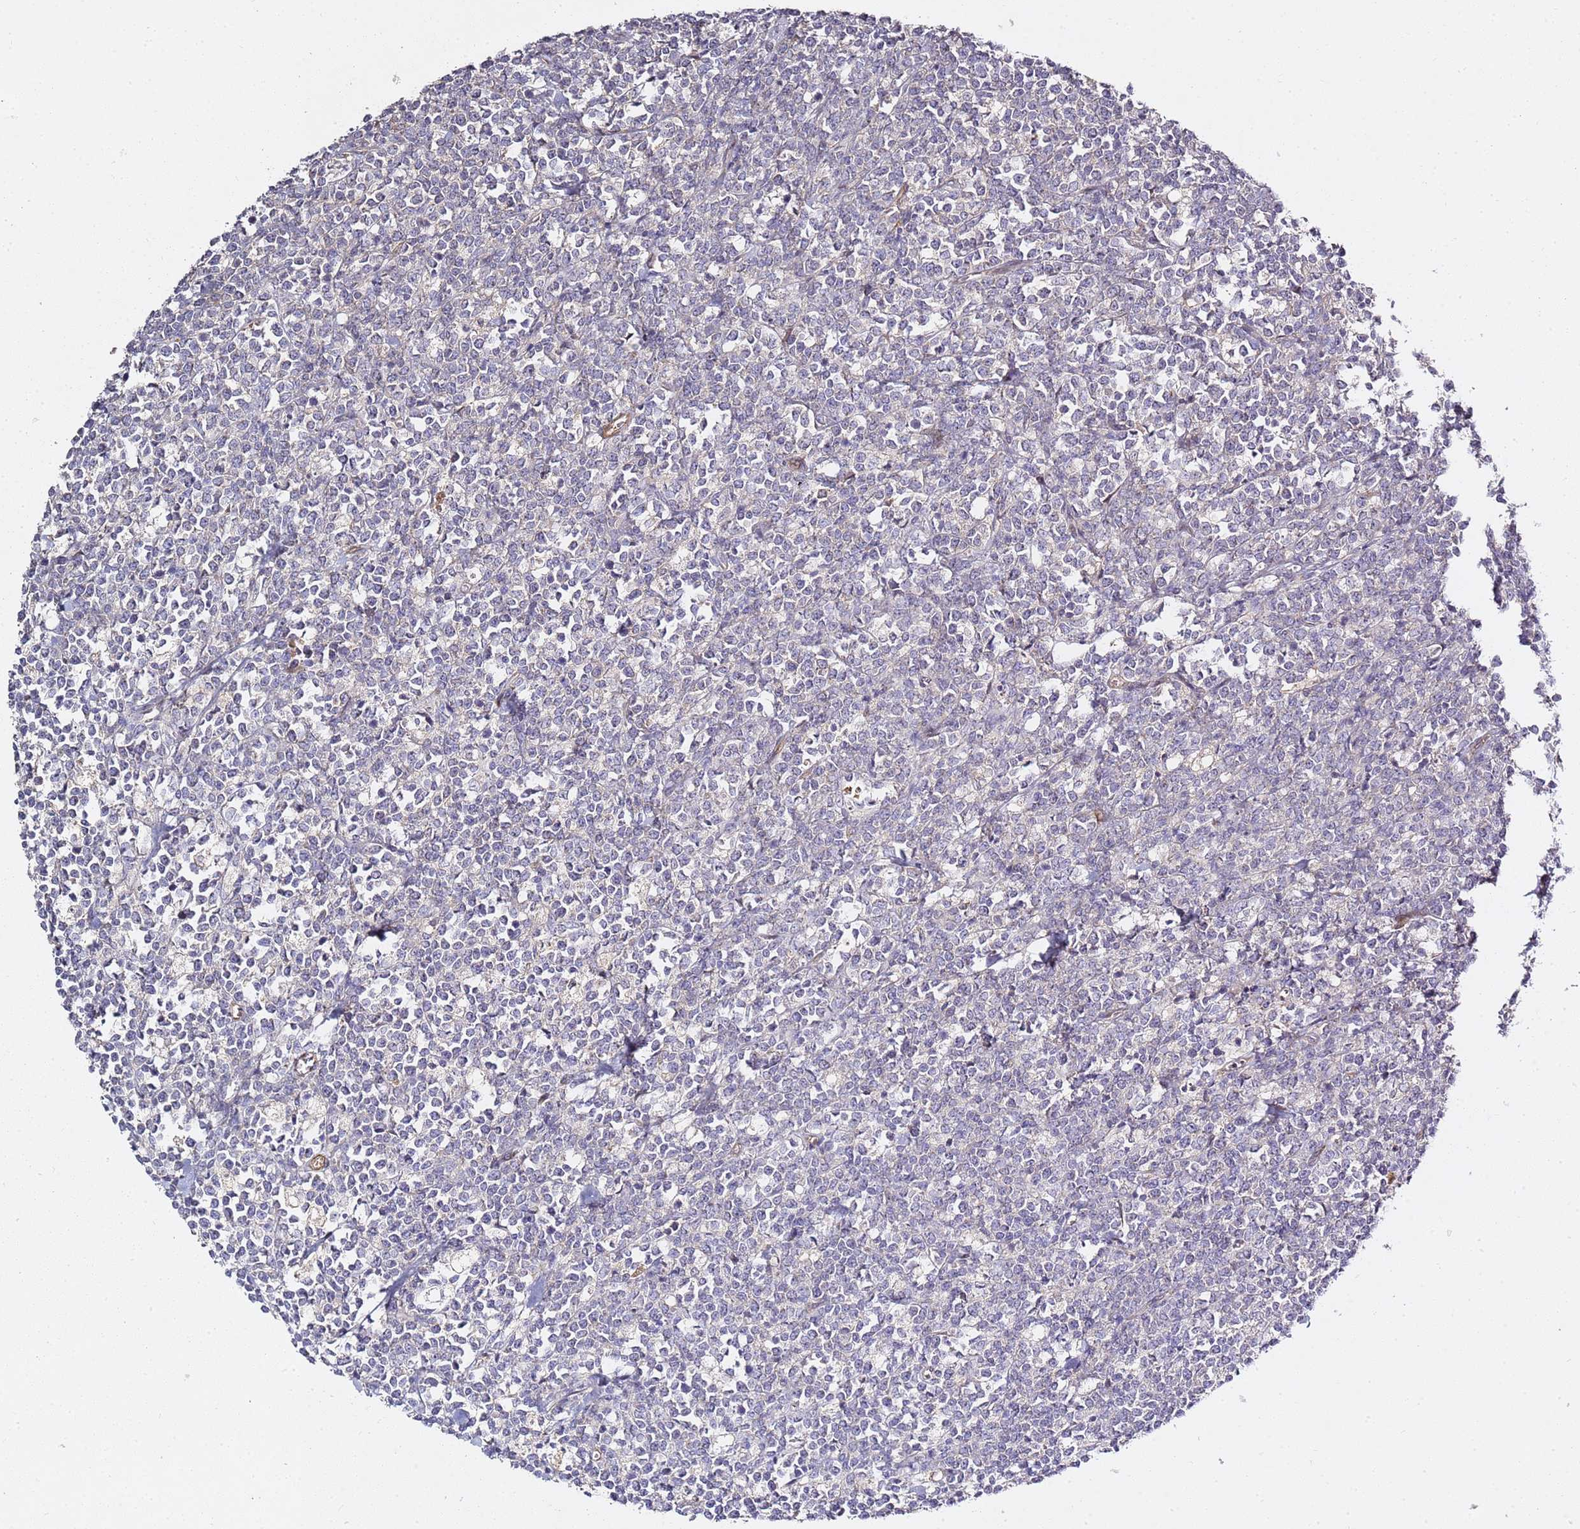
{"staining": {"intensity": "negative", "quantity": "none", "location": "none"}, "tissue": "lymphoma", "cell_type": "Tumor cells", "image_type": "cancer", "snomed": [{"axis": "morphology", "description": "Malignant lymphoma, non-Hodgkin's type, High grade"}, {"axis": "topography", "description": "Small intestine"}], "caption": "Tumor cells show no significant protein expression in lymphoma.", "gene": "EPS8L1", "patient": {"sex": "male", "age": 8}}